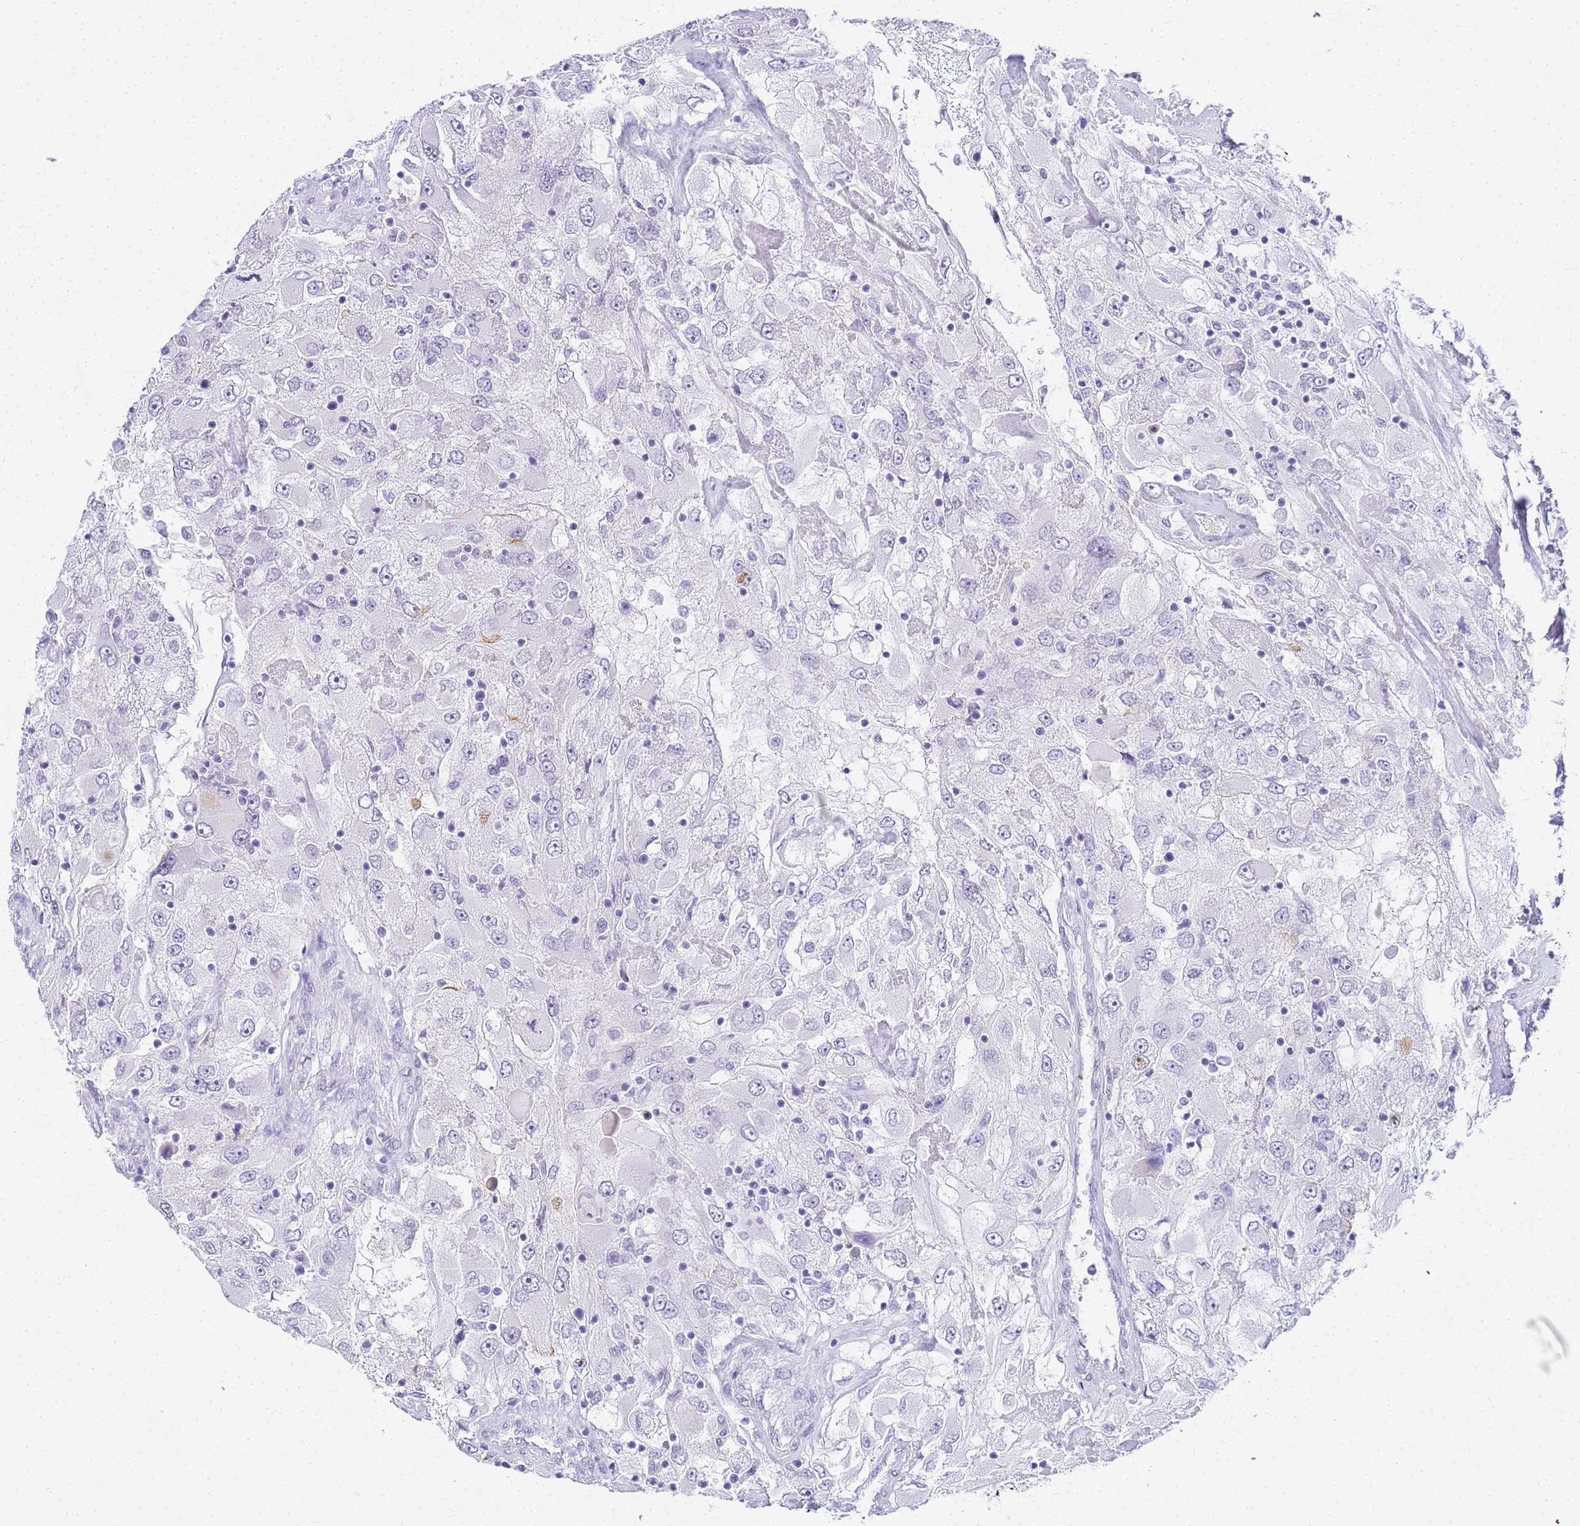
{"staining": {"intensity": "negative", "quantity": "none", "location": "none"}, "tissue": "renal cancer", "cell_type": "Tumor cells", "image_type": "cancer", "snomed": [{"axis": "morphology", "description": "Adenocarcinoma, NOS"}, {"axis": "topography", "description": "Kidney"}], "caption": "IHC of renal adenocarcinoma demonstrates no expression in tumor cells.", "gene": "SLC7A9", "patient": {"sex": "female", "age": 52}}